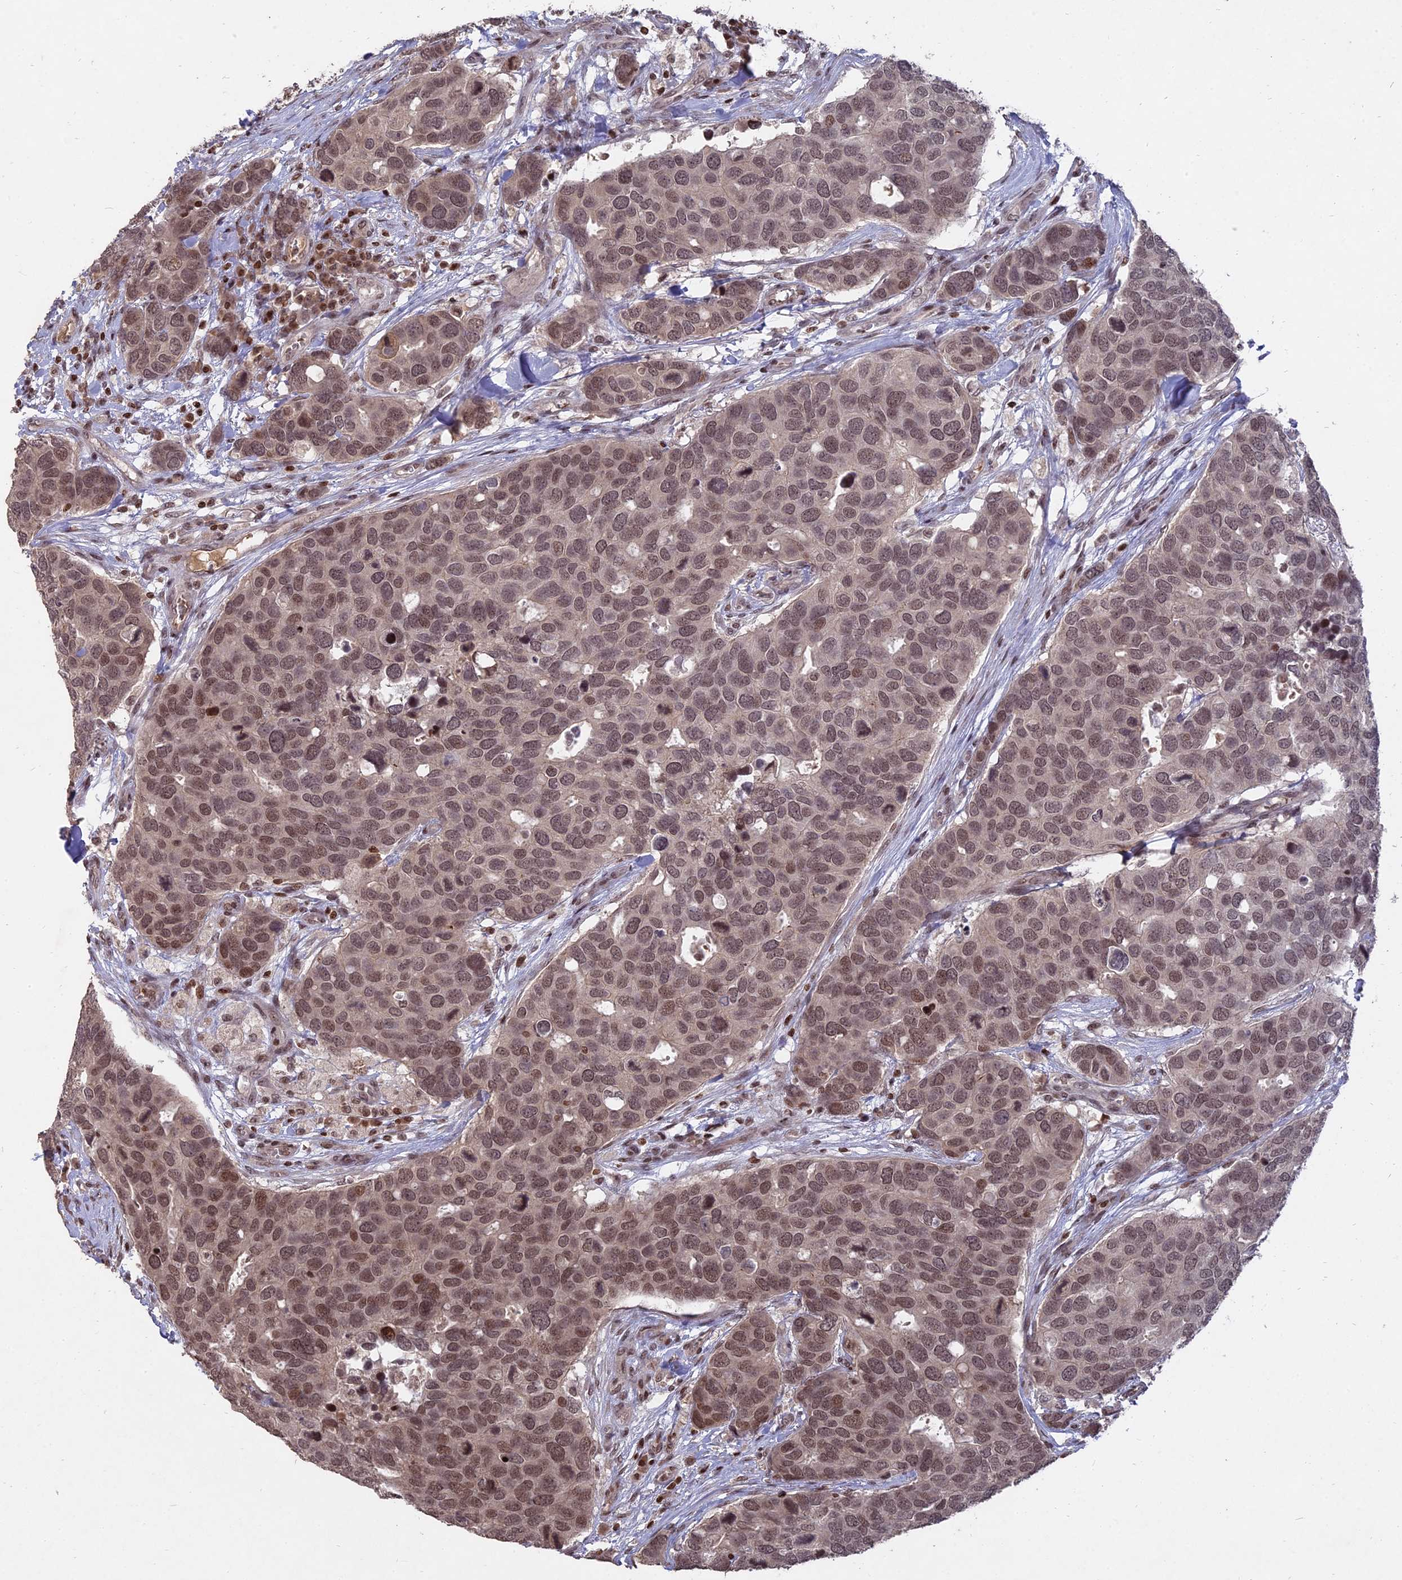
{"staining": {"intensity": "moderate", "quantity": ">75%", "location": "nuclear"}, "tissue": "breast cancer", "cell_type": "Tumor cells", "image_type": "cancer", "snomed": [{"axis": "morphology", "description": "Duct carcinoma"}, {"axis": "topography", "description": "Breast"}], "caption": "Protein analysis of breast invasive ductal carcinoma tissue reveals moderate nuclear expression in about >75% of tumor cells. (brown staining indicates protein expression, while blue staining denotes nuclei).", "gene": "NR1H3", "patient": {"sex": "female", "age": 83}}